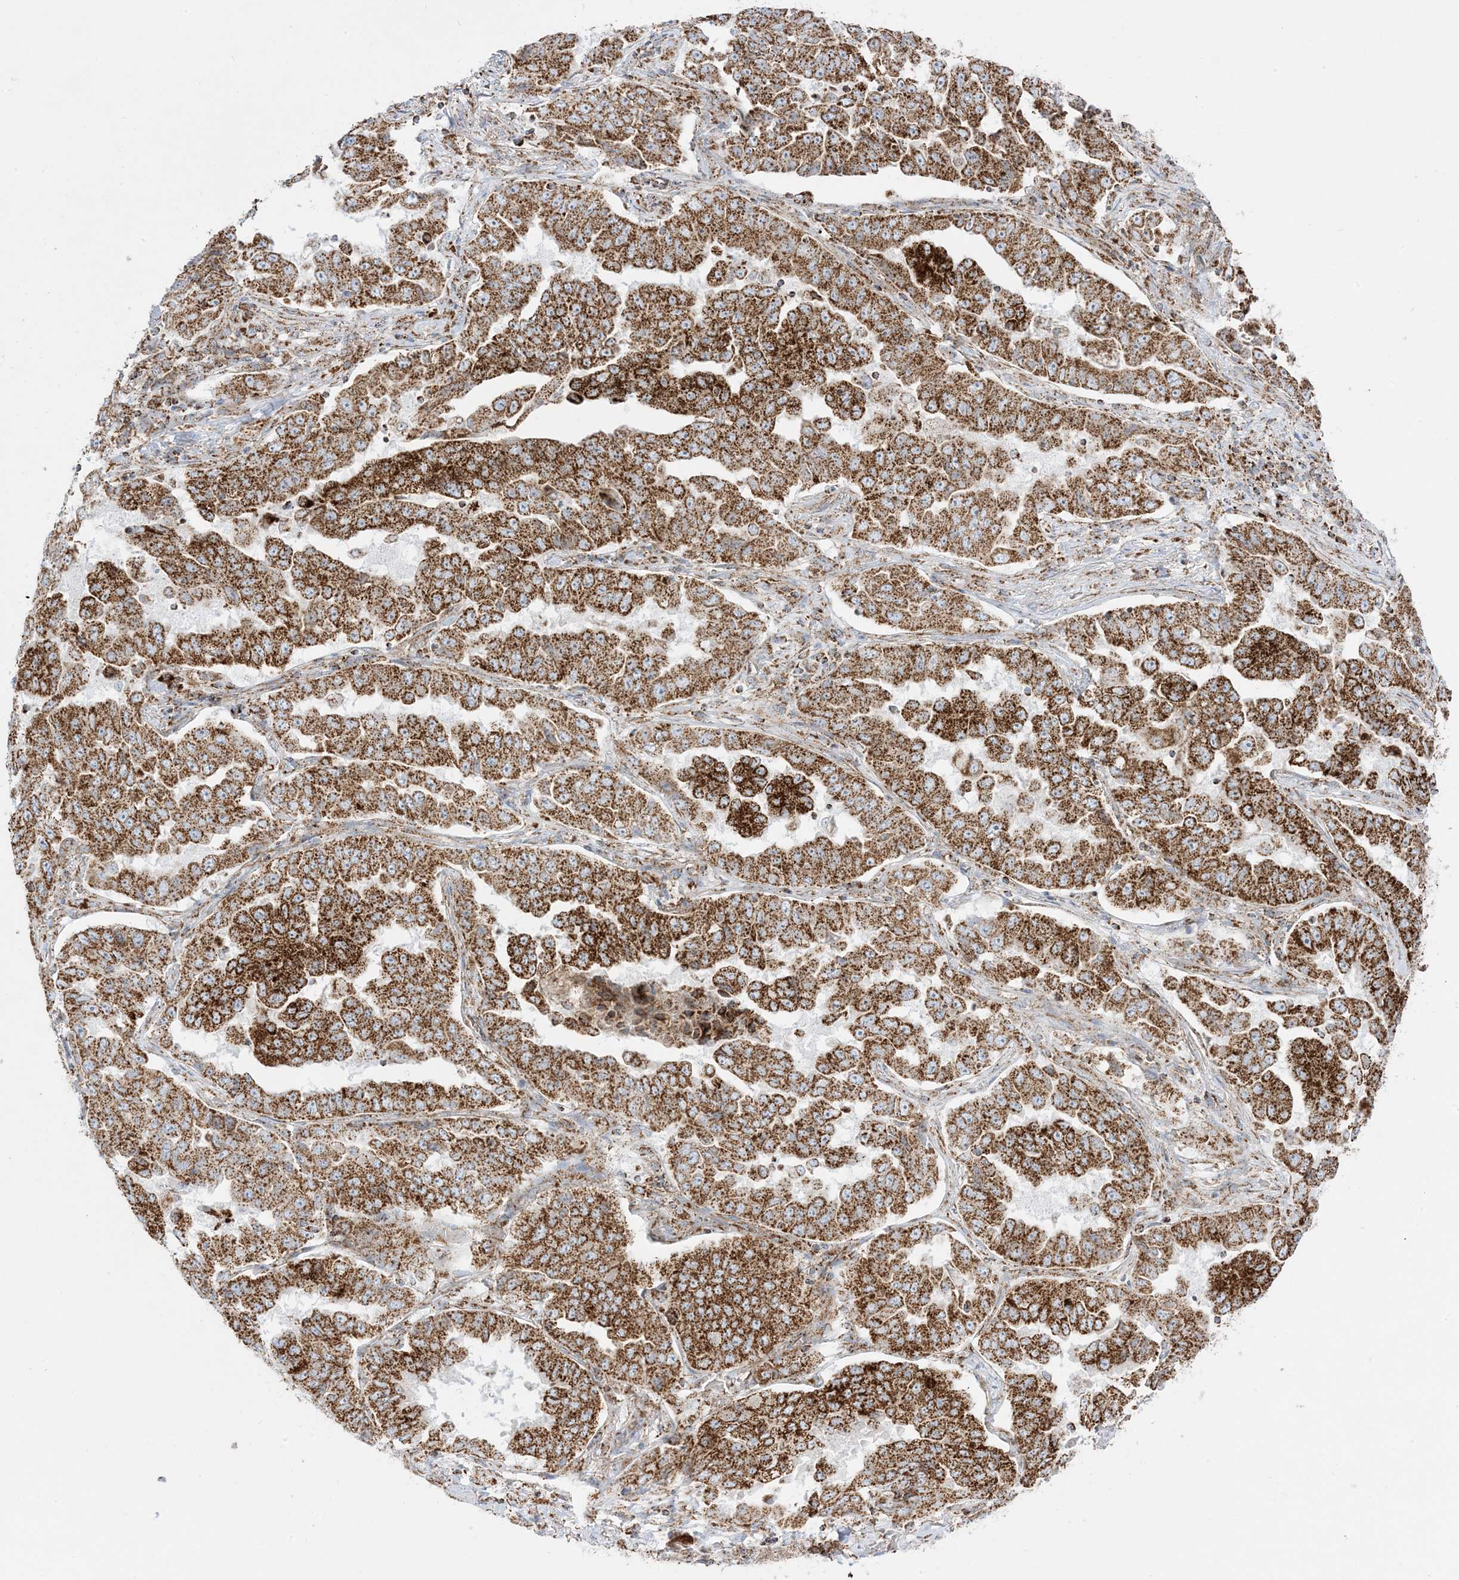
{"staining": {"intensity": "moderate", "quantity": ">75%", "location": "cytoplasmic/membranous"}, "tissue": "lung cancer", "cell_type": "Tumor cells", "image_type": "cancer", "snomed": [{"axis": "morphology", "description": "Adenocarcinoma, NOS"}, {"axis": "topography", "description": "Lung"}], "caption": "A high-resolution micrograph shows IHC staining of lung adenocarcinoma, which displays moderate cytoplasmic/membranous expression in approximately >75% of tumor cells.", "gene": "MRPS36", "patient": {"sex": "female", "age": 51}}